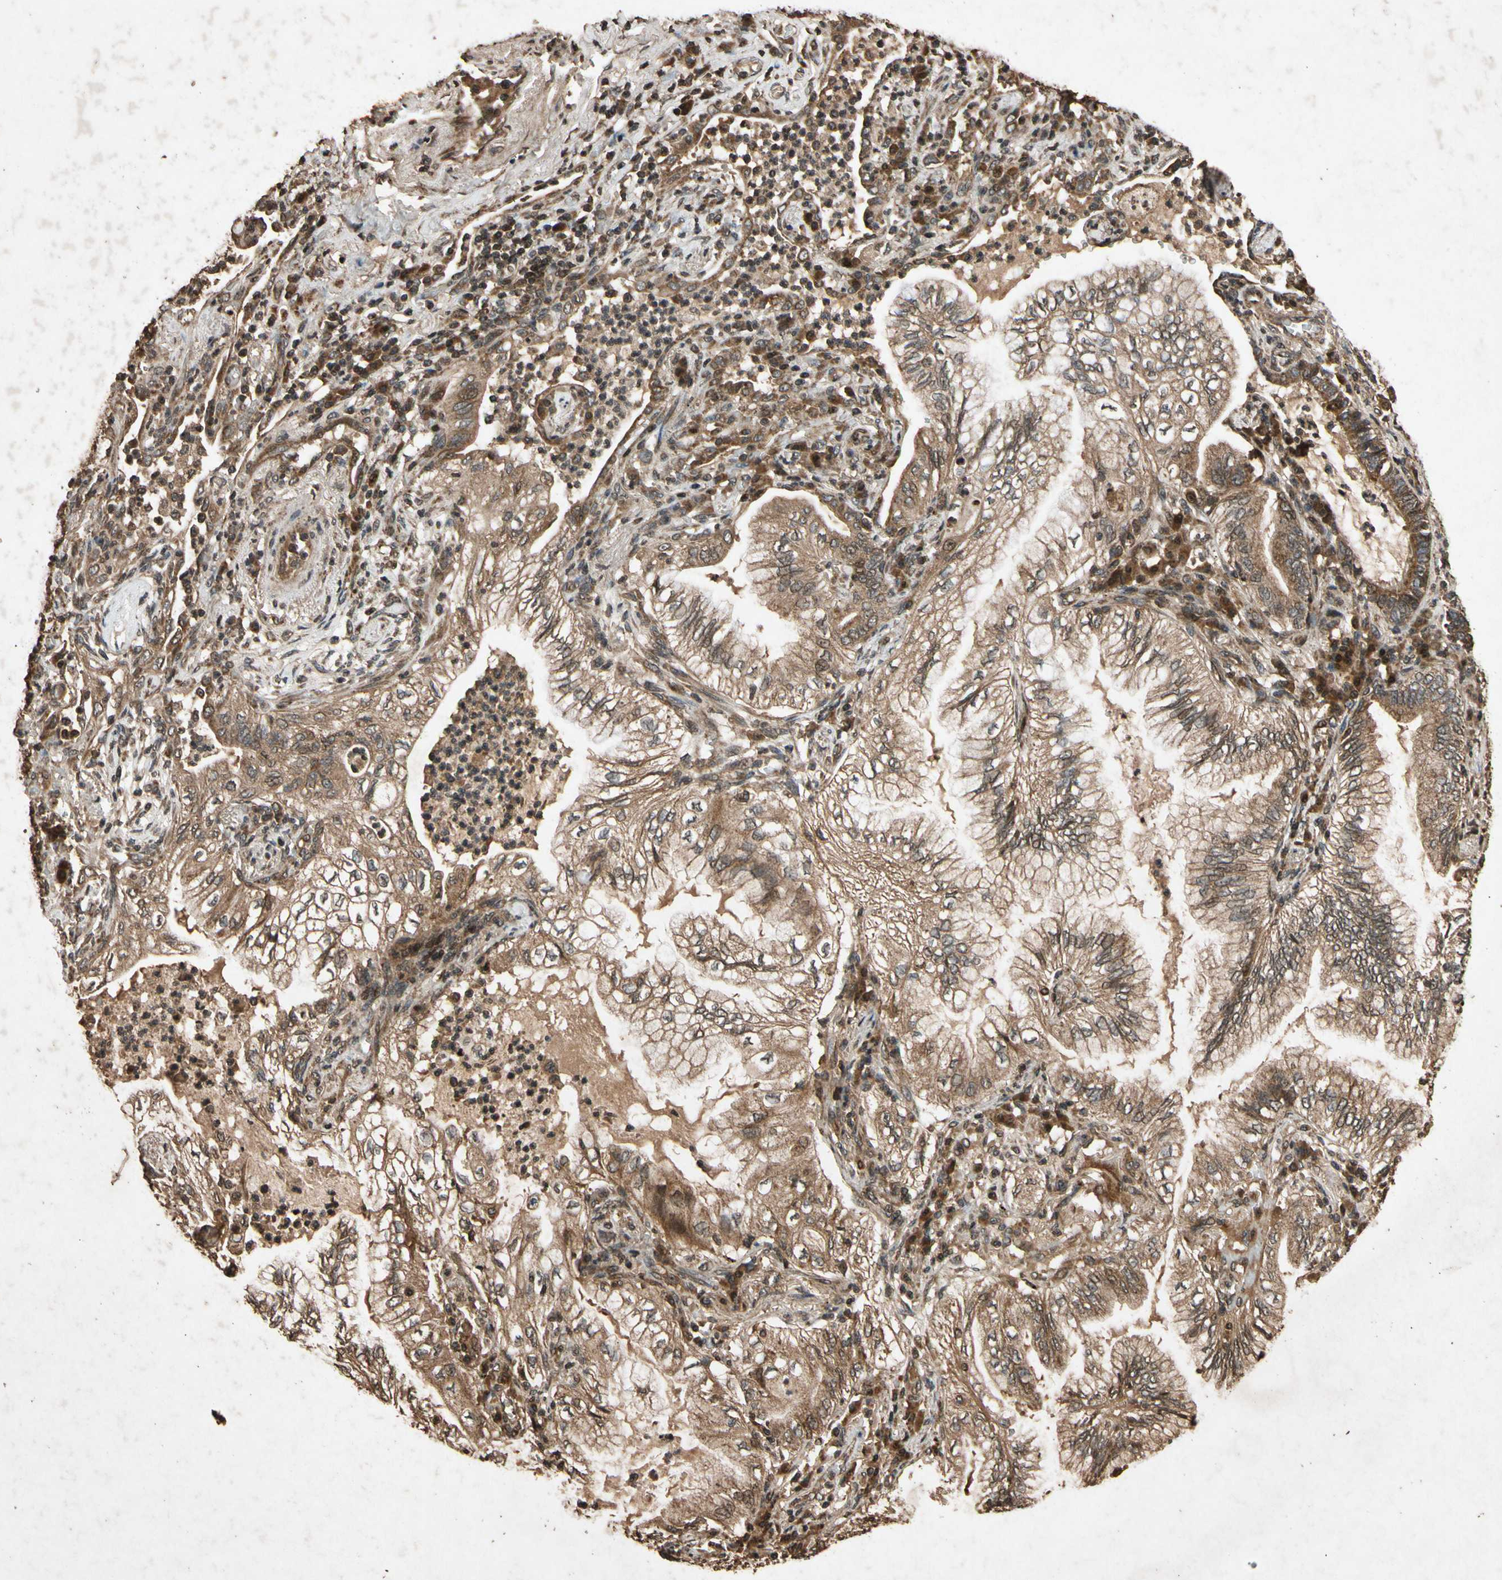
{"staining": {"intensity": "strong", "quantity": ">75%", "location": "cytoplasmic/membranous"}, "tissue": "lung cancer", "cell_type": "Tumor cells", "image_type": "cancer", "snomed": [{"axis": "morphology", "description": "Normal tissue, NOS"}, {"axis": "morphology", "description": "Adenocarcinoma, NOS"}, {"axis": "topography", "description": "Bronchus"}, {"axis": "topography", "description": "Lung"}], "caption": "Tumor cells display high levels of strong cytoplasmic/membranous expression in about >75% of cells in human lung cancer.", "gene": "TXN2", "patient": {"sex": "female", "age": 70}}